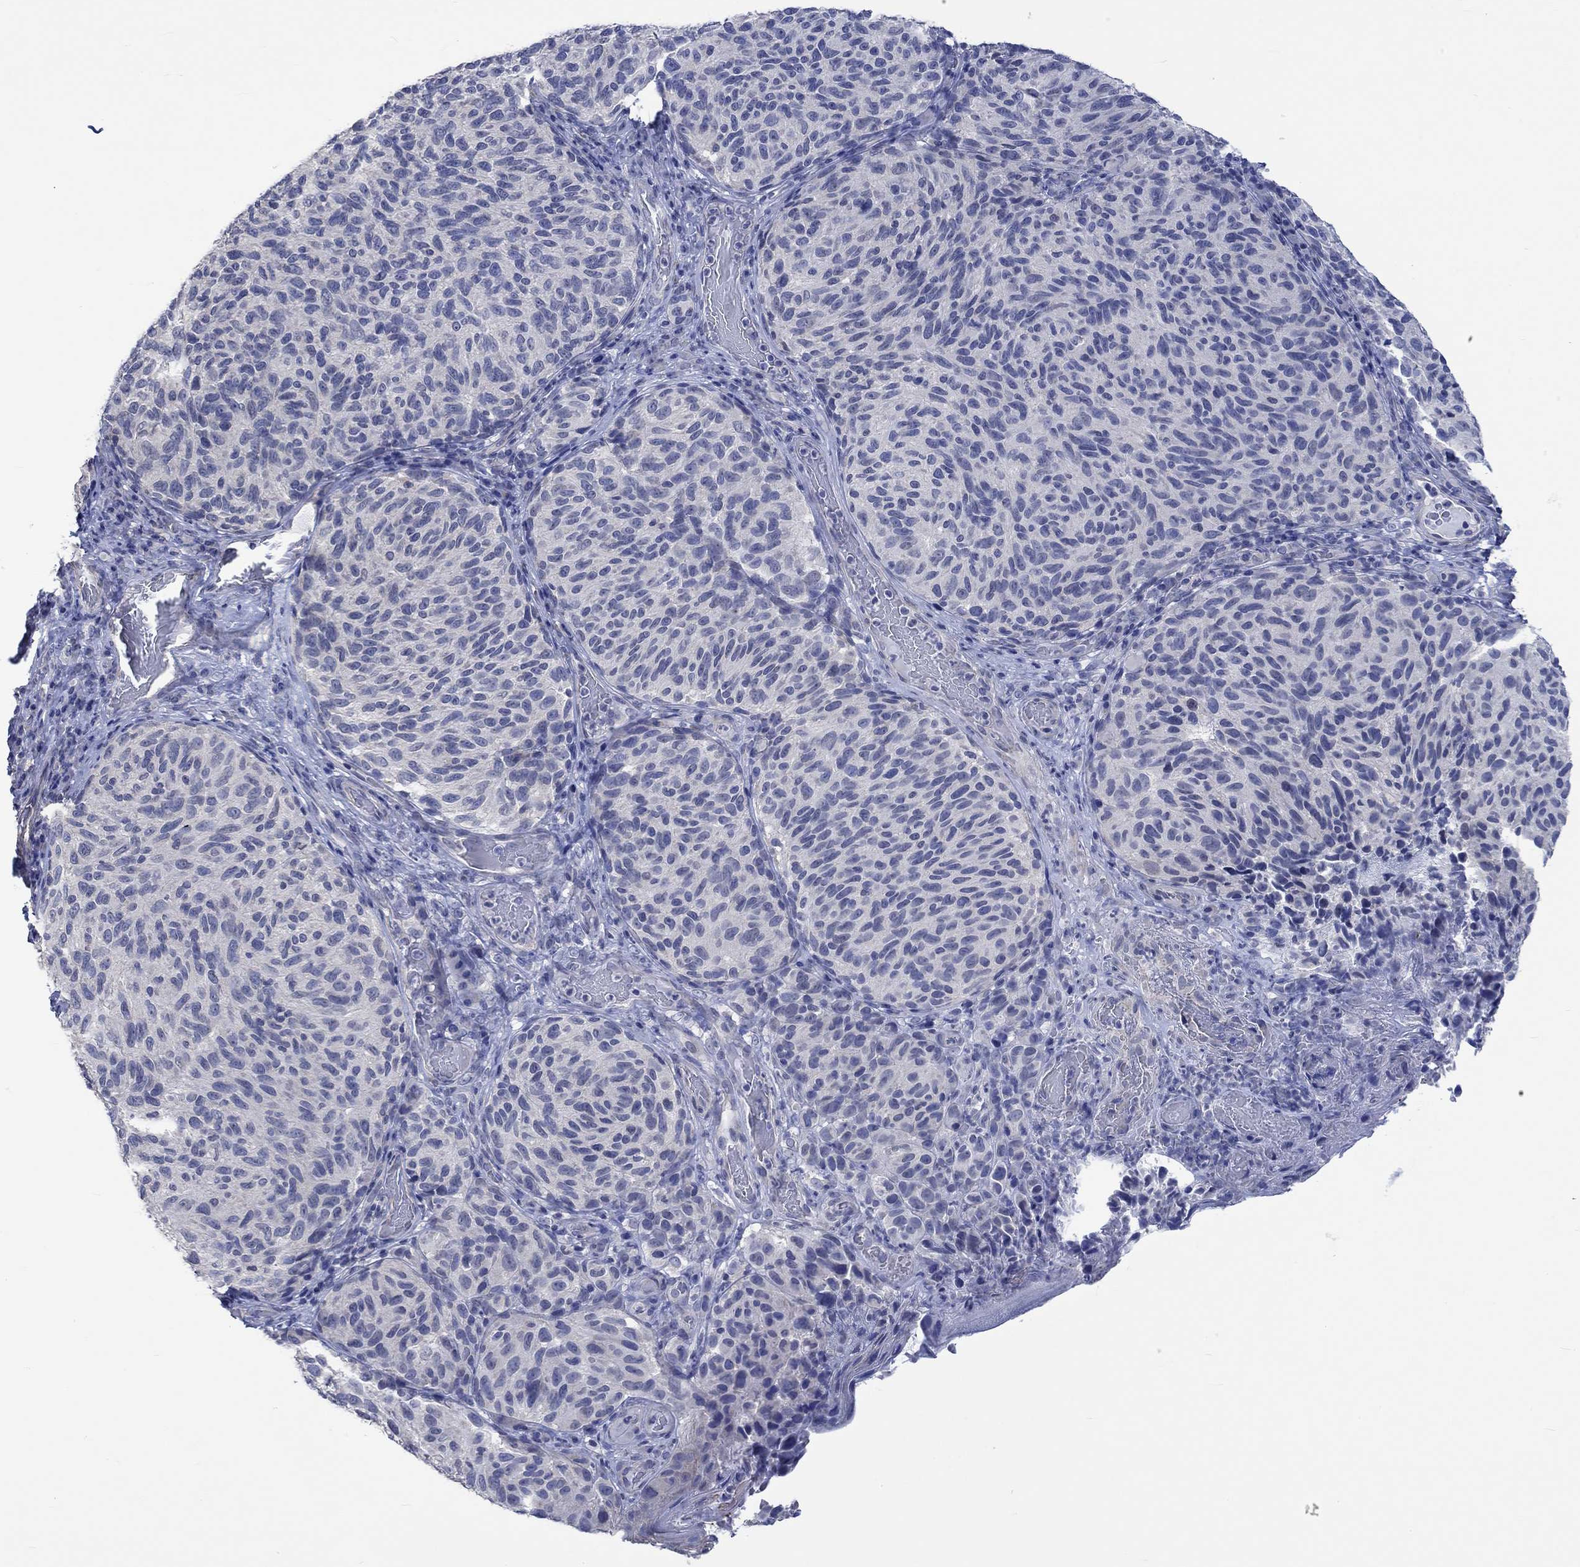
{"staining": {"intensity": "negative", "quantity": "none", "location": "none"}, "tissue": "melanoma", "cell_type": "Tumor cells", "image_type": "cancer", "snomed": [{"axis": "morphology", "description": "Malignant melanoma, NOS"}, {"axis": "topography", "description": "Skin"}], "caption": "There is no significant expression in tumor cells of malignant melanoma. (Stains: DAB (3,3'-diaminobenzidine) IHC with hematoxylin counter stain, Microscopy: brightfield microscopy at high magnification).", "gene": "AGRP", "patient": {"sex": "female", "age": 73}}